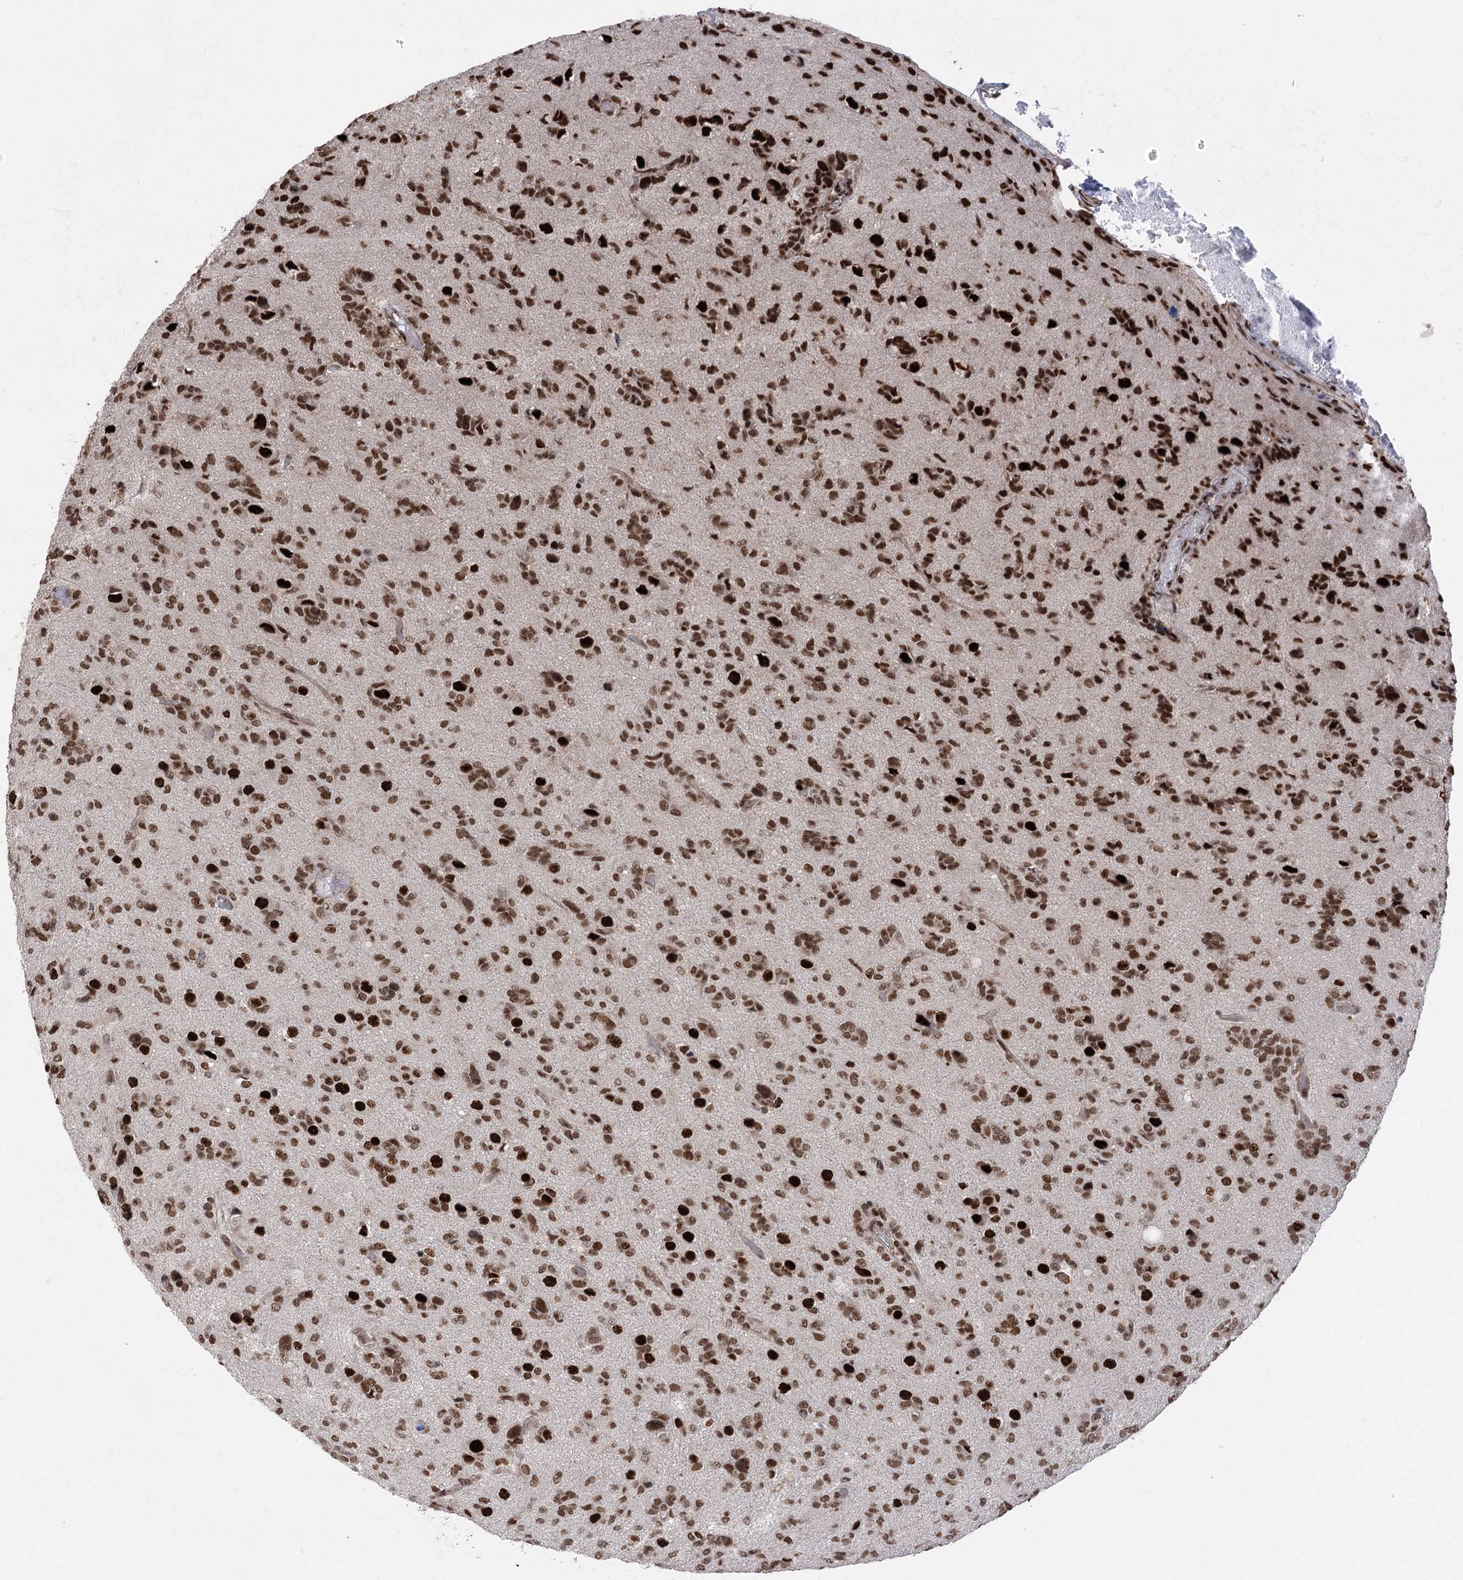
{"staining": {"intensity": "strong", "quantity": ">75%", "location": "nuclear"}, "tissue": "glioma", "cell_type": "Tumor cells", "image_type": "cancer", "snomed": [{"axis": "morphology", "description": "Glioma, malignant, High grade"}, {"axis": "topography", "description": "Brain"}], "caption": "Glioma stained with a brown dye demonstrates strong nuclear positive positivity in approximately >75% of tumor cells.", "gene": "ZCCHC8", "patient": {"sex": "female", "age": 59}}